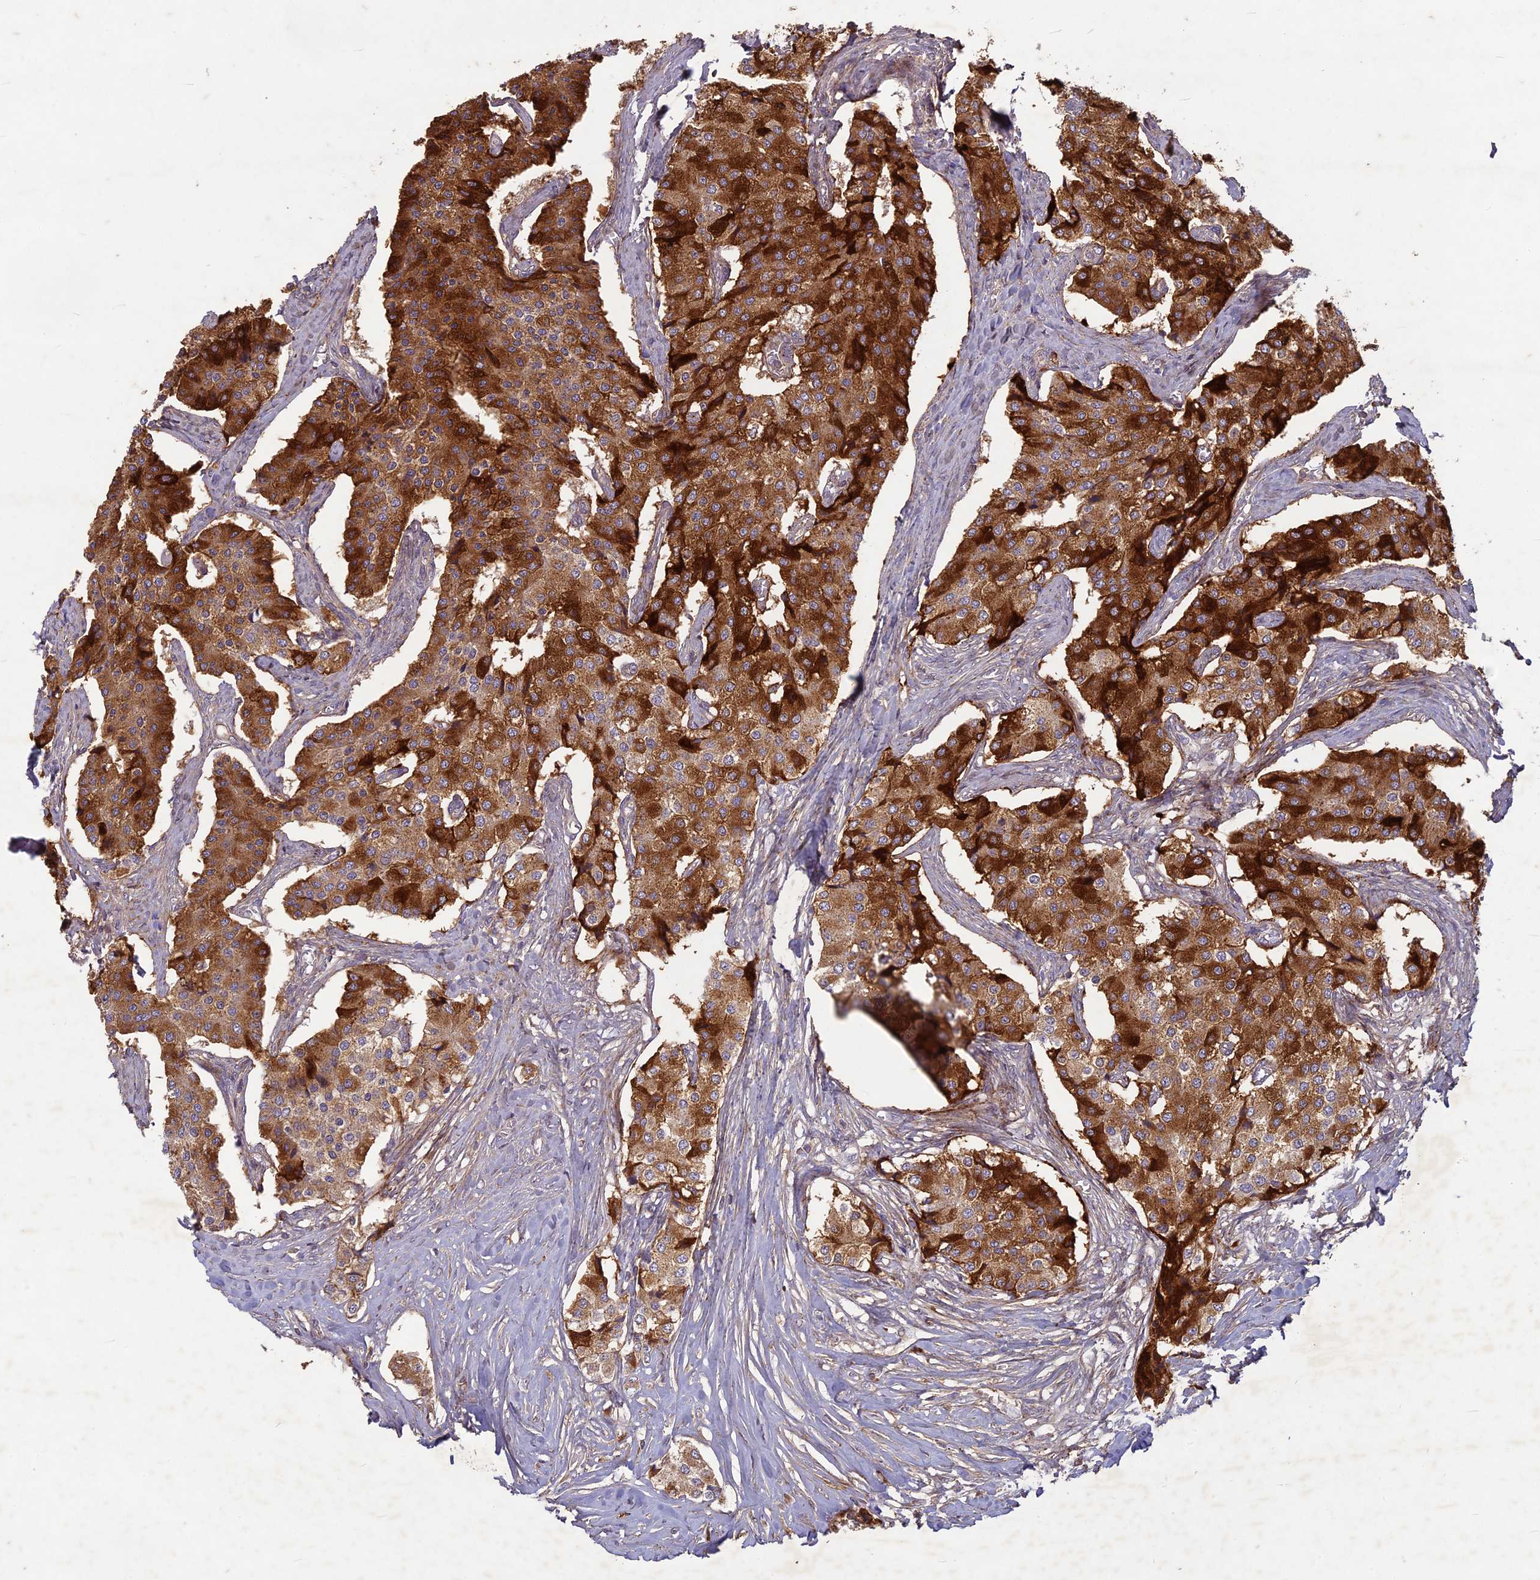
{"staining": {"intensity": "strong", "quantity": ">75%", "location": "cytoplasmic/membranous"}, "tissue": "carcinoid", "cell_type": "Tumor cells", "image_type": "cancer", "snomed": [{"axis": "morphology", "description": "Carcinoid, malignant, NOS"}, {"axis": "topography", "description": "Colon"}], "caption": "About >75% of tumor cells in carcinoid (malignant) reveal strong cytoplasmic/membranous protein staining as visualized by brown immunohistochemical staining.", "gene": "TCF25", "patient": {"sex": "female", "age": 52}}